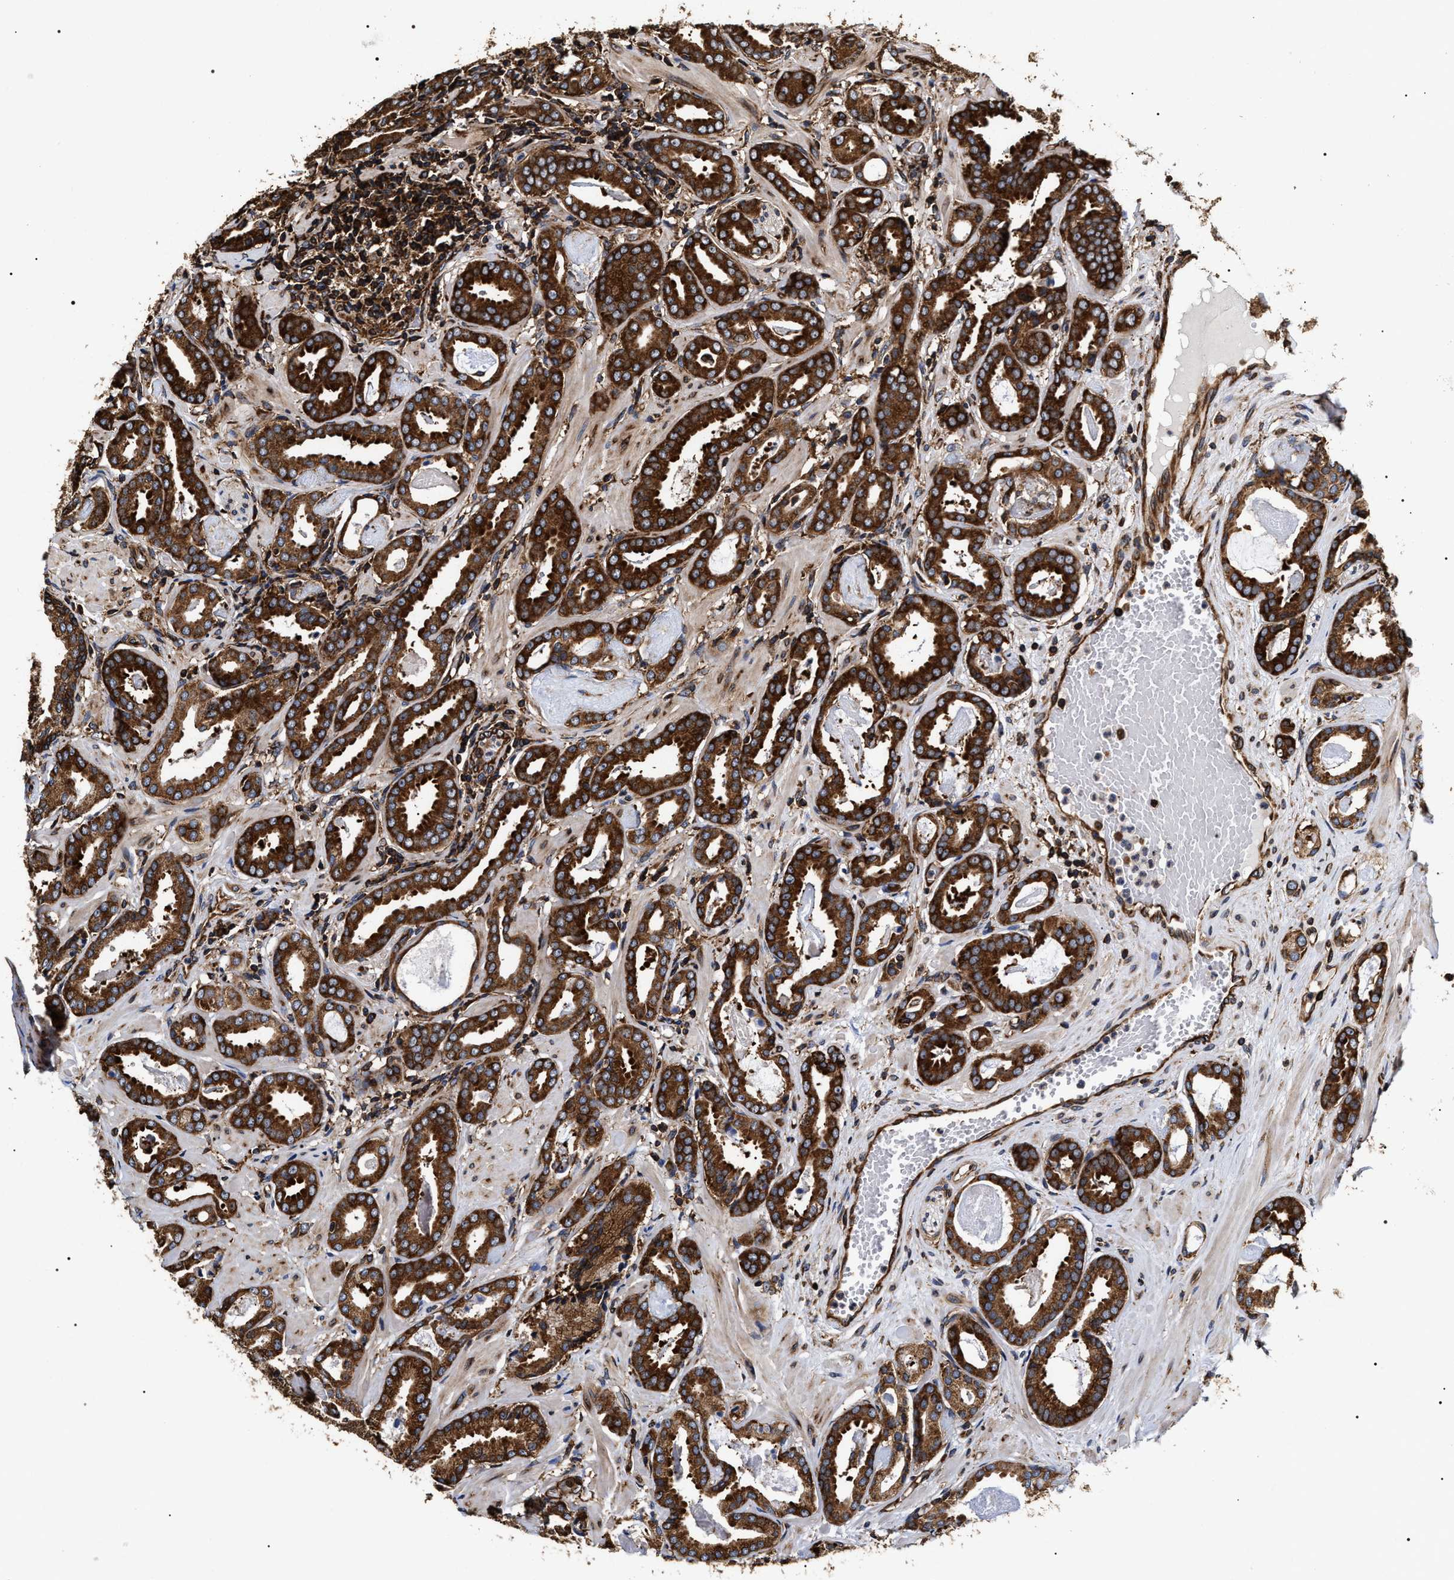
{"staining": {"intensity": "strong", "quantity": ">75%", "location": "cytoplasmic/membranous"}, "tissue": "prostate cancer", "cell_type": "Tumor cells", "image_type": "cancer", "snomed": [{"axis": "morphology", "description": "Adenocarcinoma, Low grade"}, {"axis": "topography", "description": "Prostate"}], "caption": "The photomicrograph shows immunohistochemical staining of adenocarcinoma (low-grade) (prostate). There is strong cytoplasmic/membranous expression is identified in approximately >75% of tumor cells.", "gene": "SERBP1", "patient": {"sex": "male", "age": 53}}